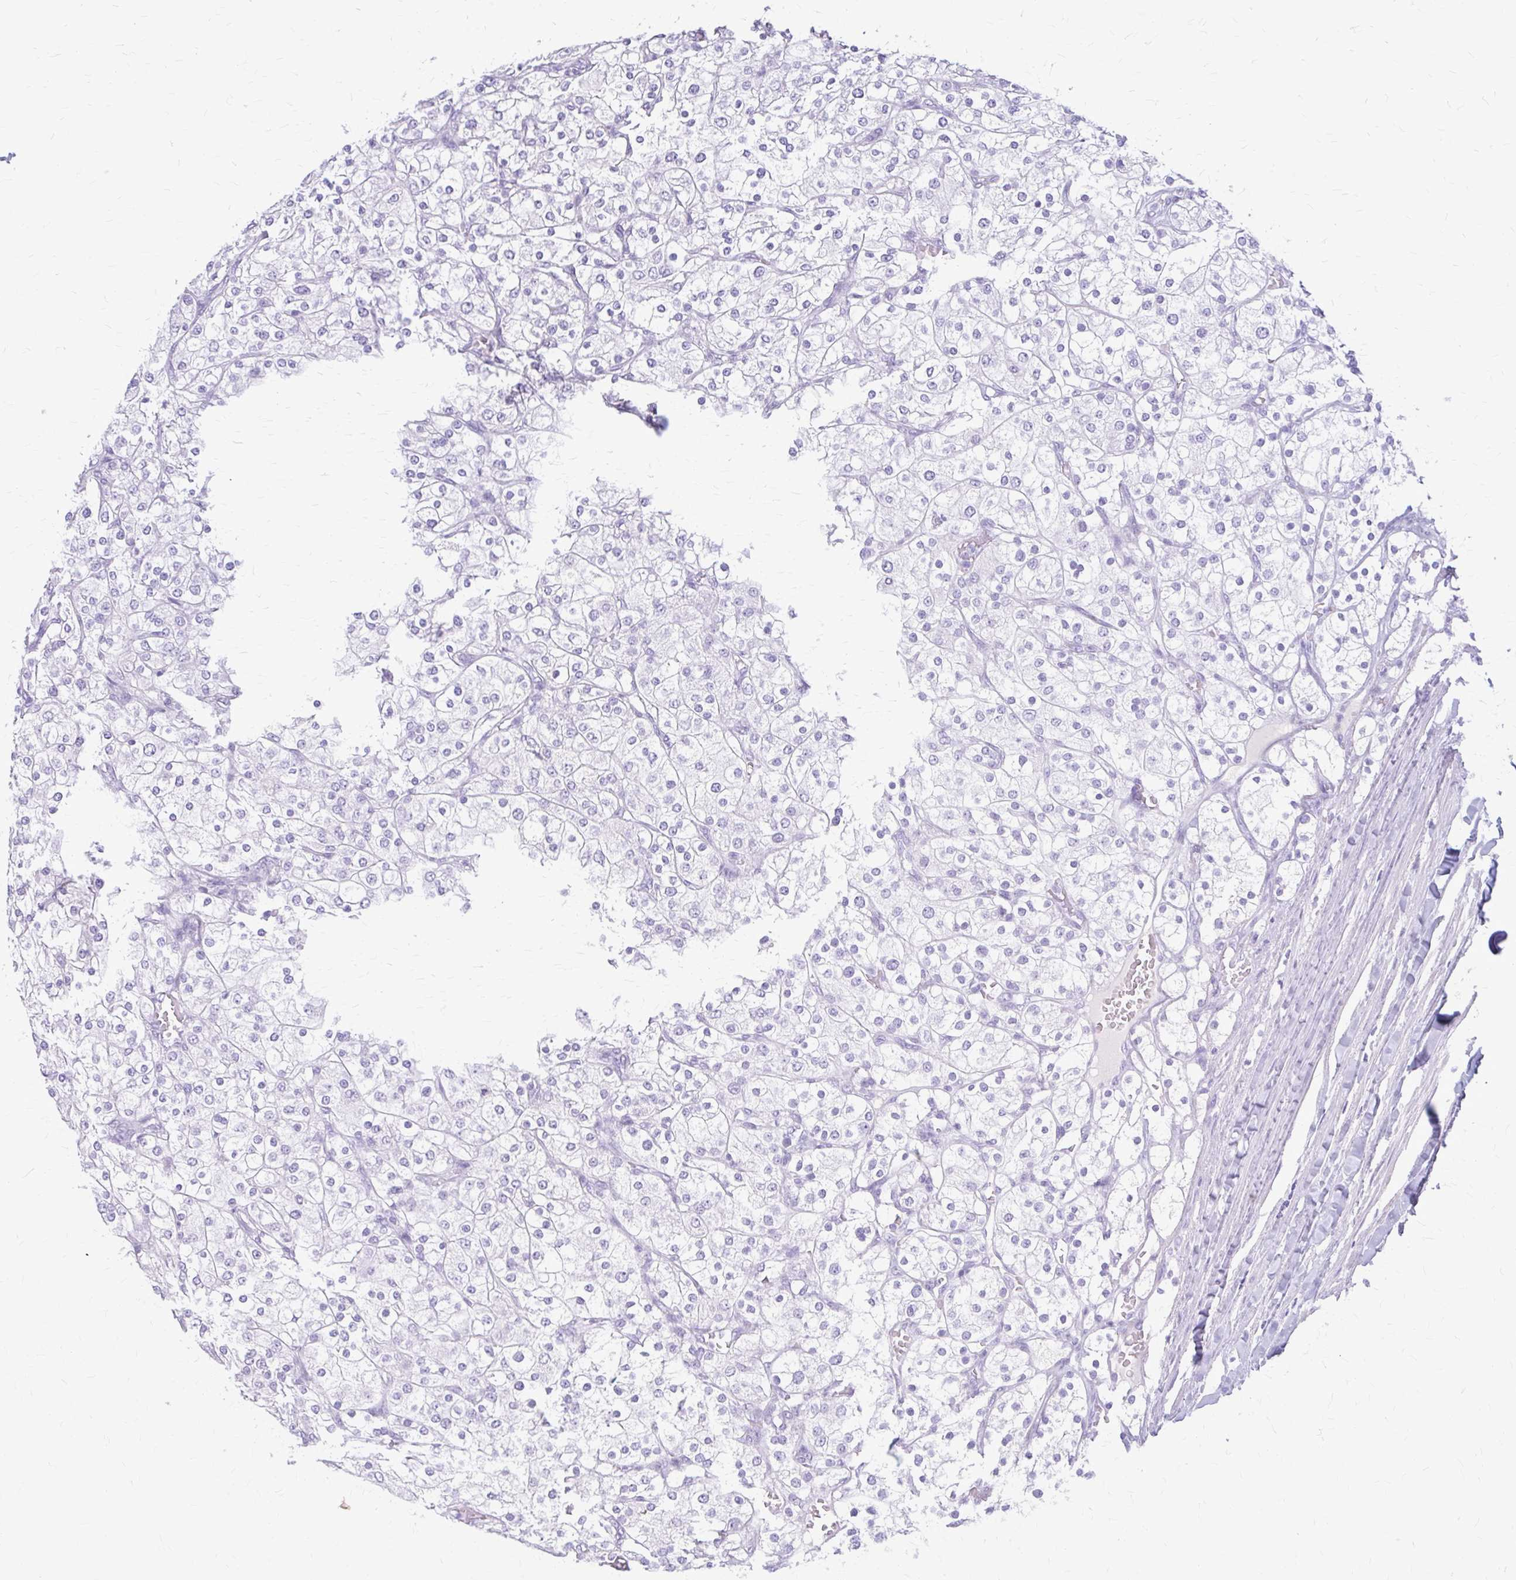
{"staining": {"intensity": "negative", "quantity": "none", "location": "none"}, "tissue": "renal cancer", "cell_type": "Tumor cells", "image_type": "cancer", "snomed": [{"axis": "morphology", "description": "Adenocarcinoma, NOS"}, {"axis": "topography", "description": "Kidney"}], "caption": "Tumor cells show no significant expression in renal cancer (adenocarcinoma).", "gene": "KLHDC7A", "patient": {"sex": "male", "age": 80}}